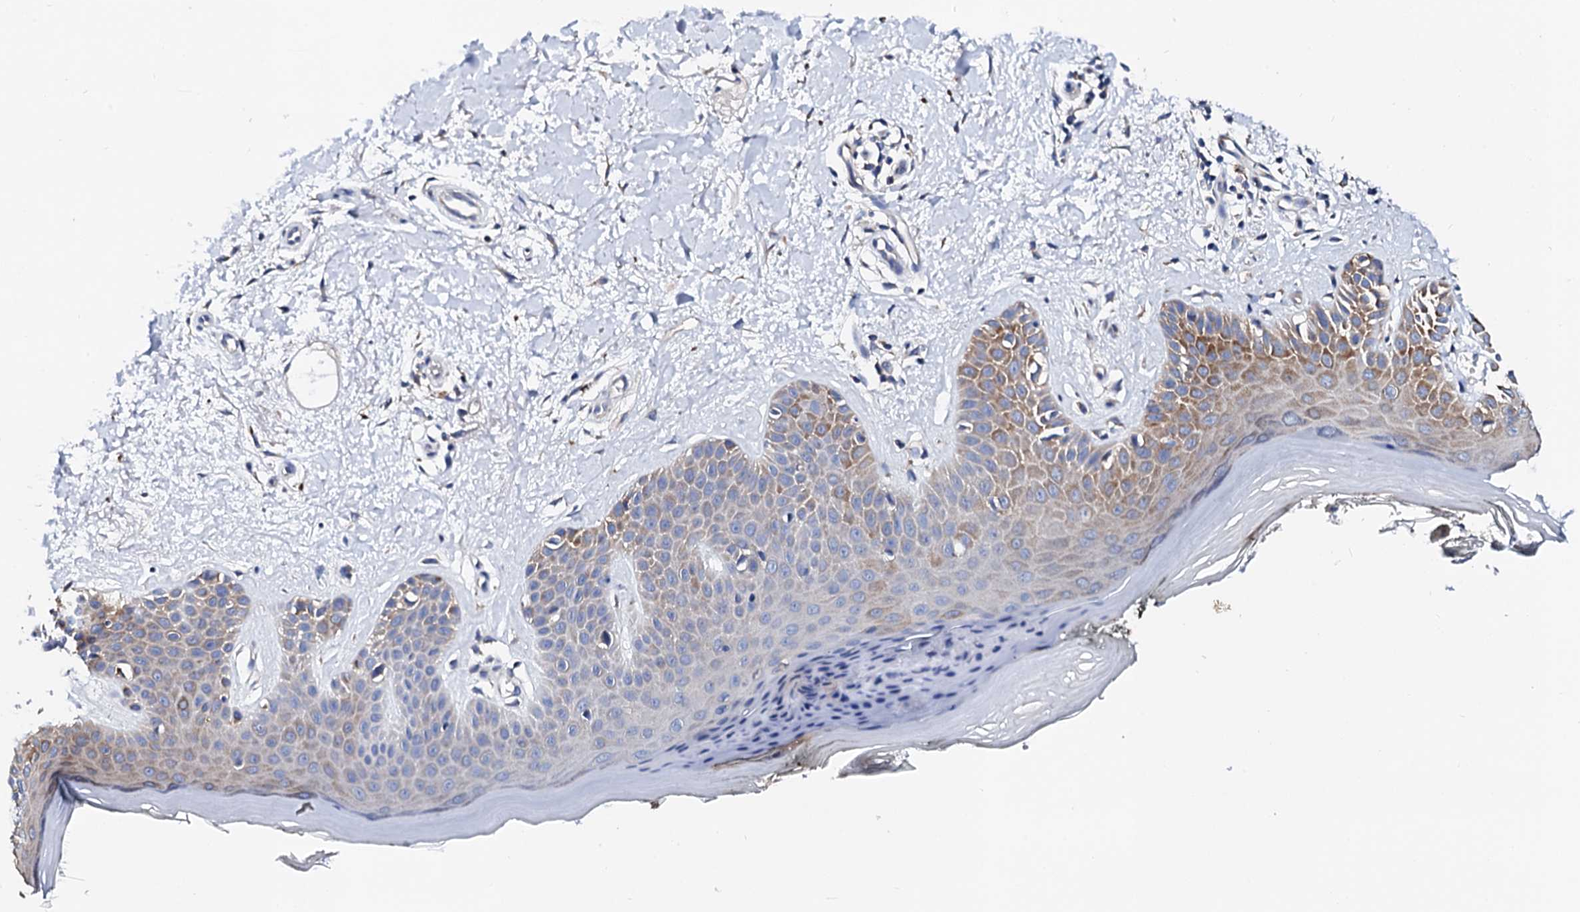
{"staining": {"intensity": "moderate", "quantity": ">75%", "location": "cytoplasmic/membranous"}, "tissue": "skin", "cell_type": "Fibroblasts", "image_type": "normal", "snomed": [{"axis": "morphology", "description": "Normal tissue, NOS"}, {"axis": "topography", "description": "Skin"}], "caption": "A micrograph of skin stained for a protein demonstrates moderate cytoplasmic/membranous brown staining in fibroblasts.", "gene": "NUP58", "patient": {"sex": "female", "age": 64}}